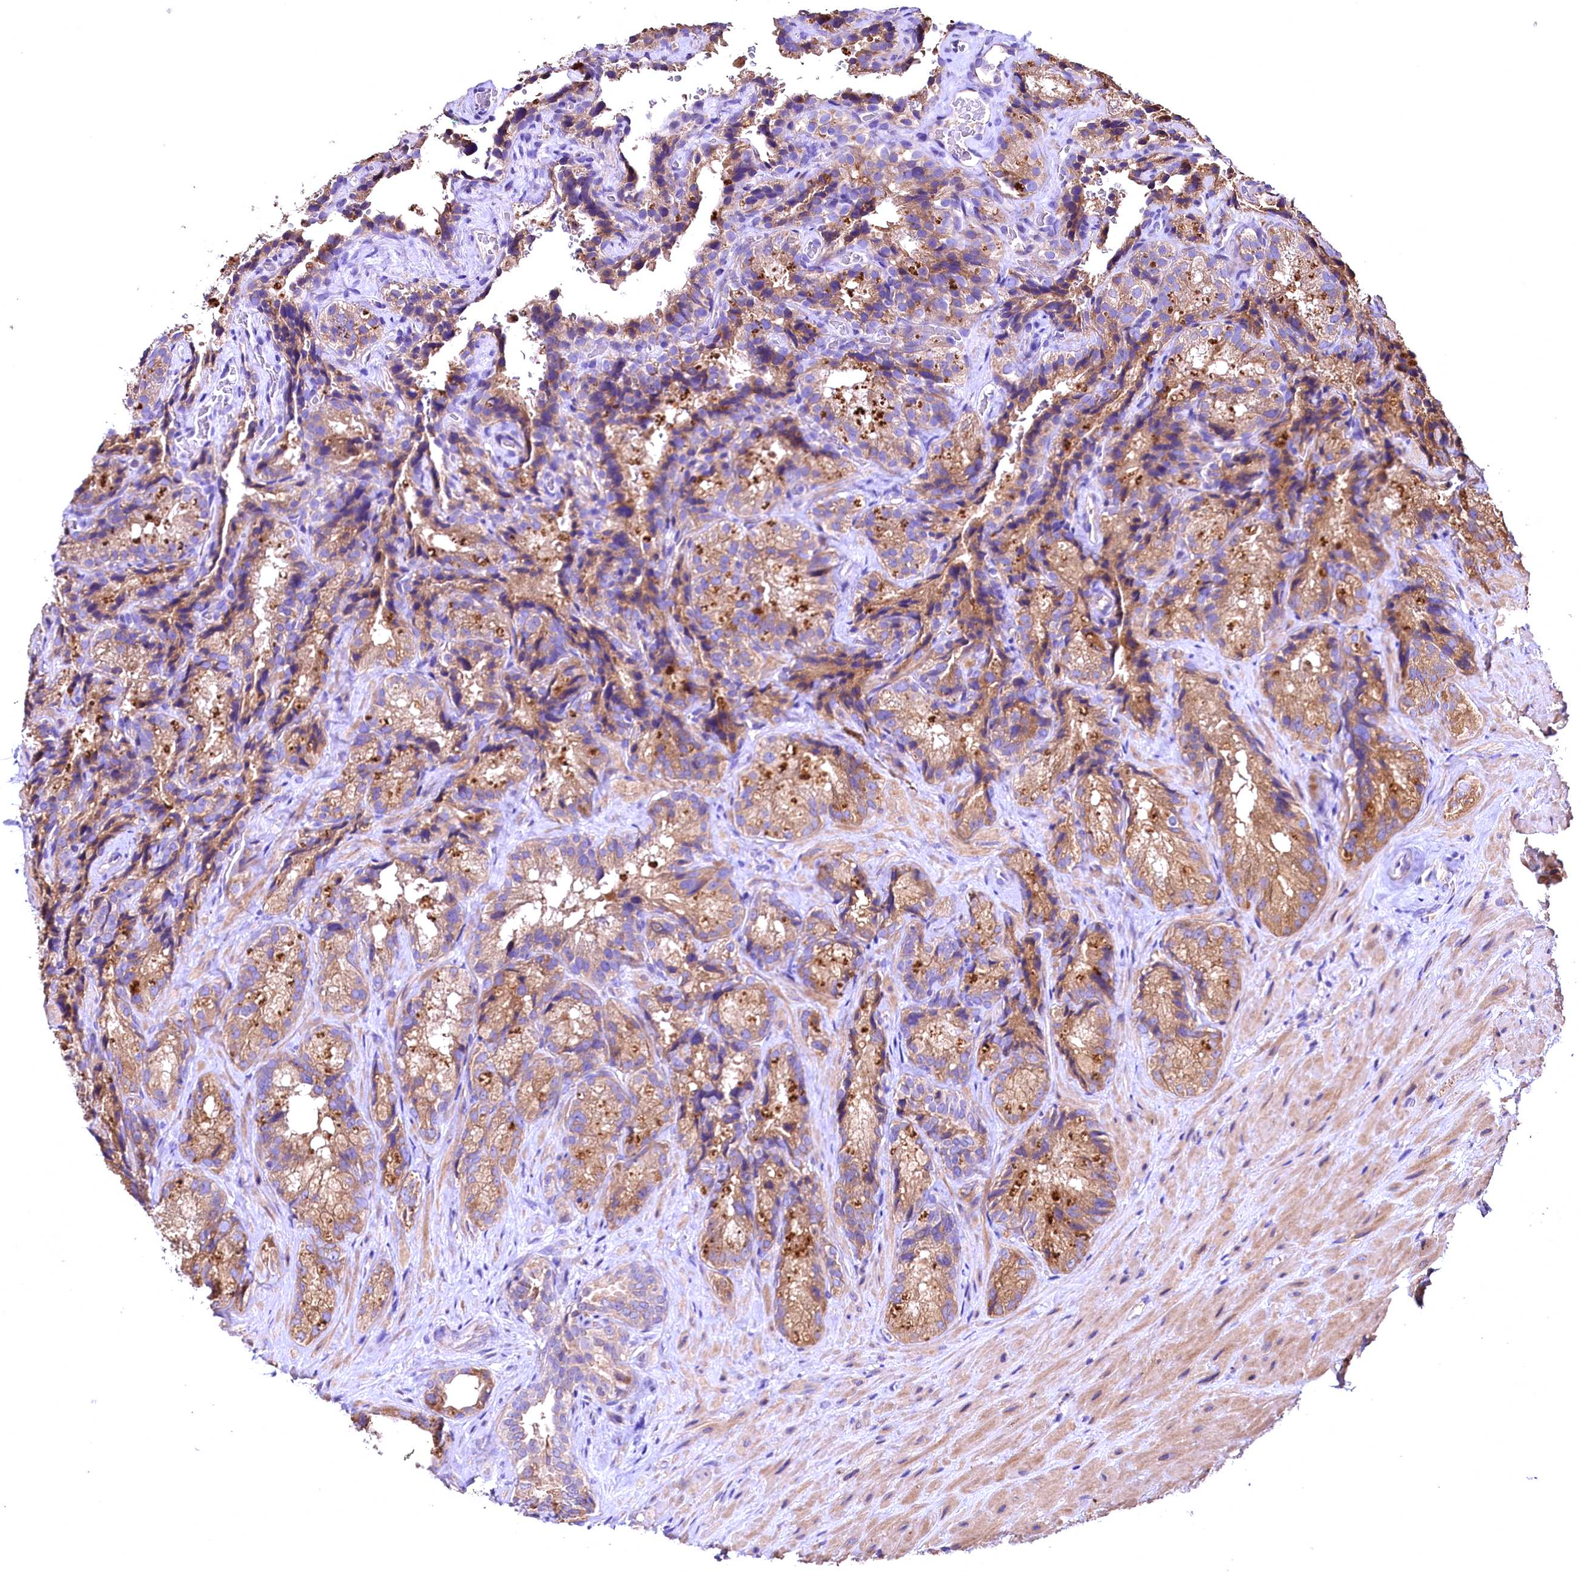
{"staining": {"intensity": "moderate", "quantity": "25%-75%", "location": "cytoplasmic/membranous"}, "tissue": "seminal vesicle", "cell_type": "Glandular cells", "image_type": "normal", "snomed": [{"axis": "morphology", "description": "Normal tissue, NOS"}, {"axis": "topography", "description": "Seminal veicle"}], "caption": "Immunohistochemistry (IHC) of normal human seminal vesicle shows medium levels of moderate cytoplasmic/membranous staining in about 25%-75% of glandular cells. (Stains: DAB (3,3'-diaminobenzidine) in brown, nuclei in blue, Microscopy: brightfield microscopy at high magnification).", "gene": "ENKD1", "patient": {"sex": "male", "age": 58}}